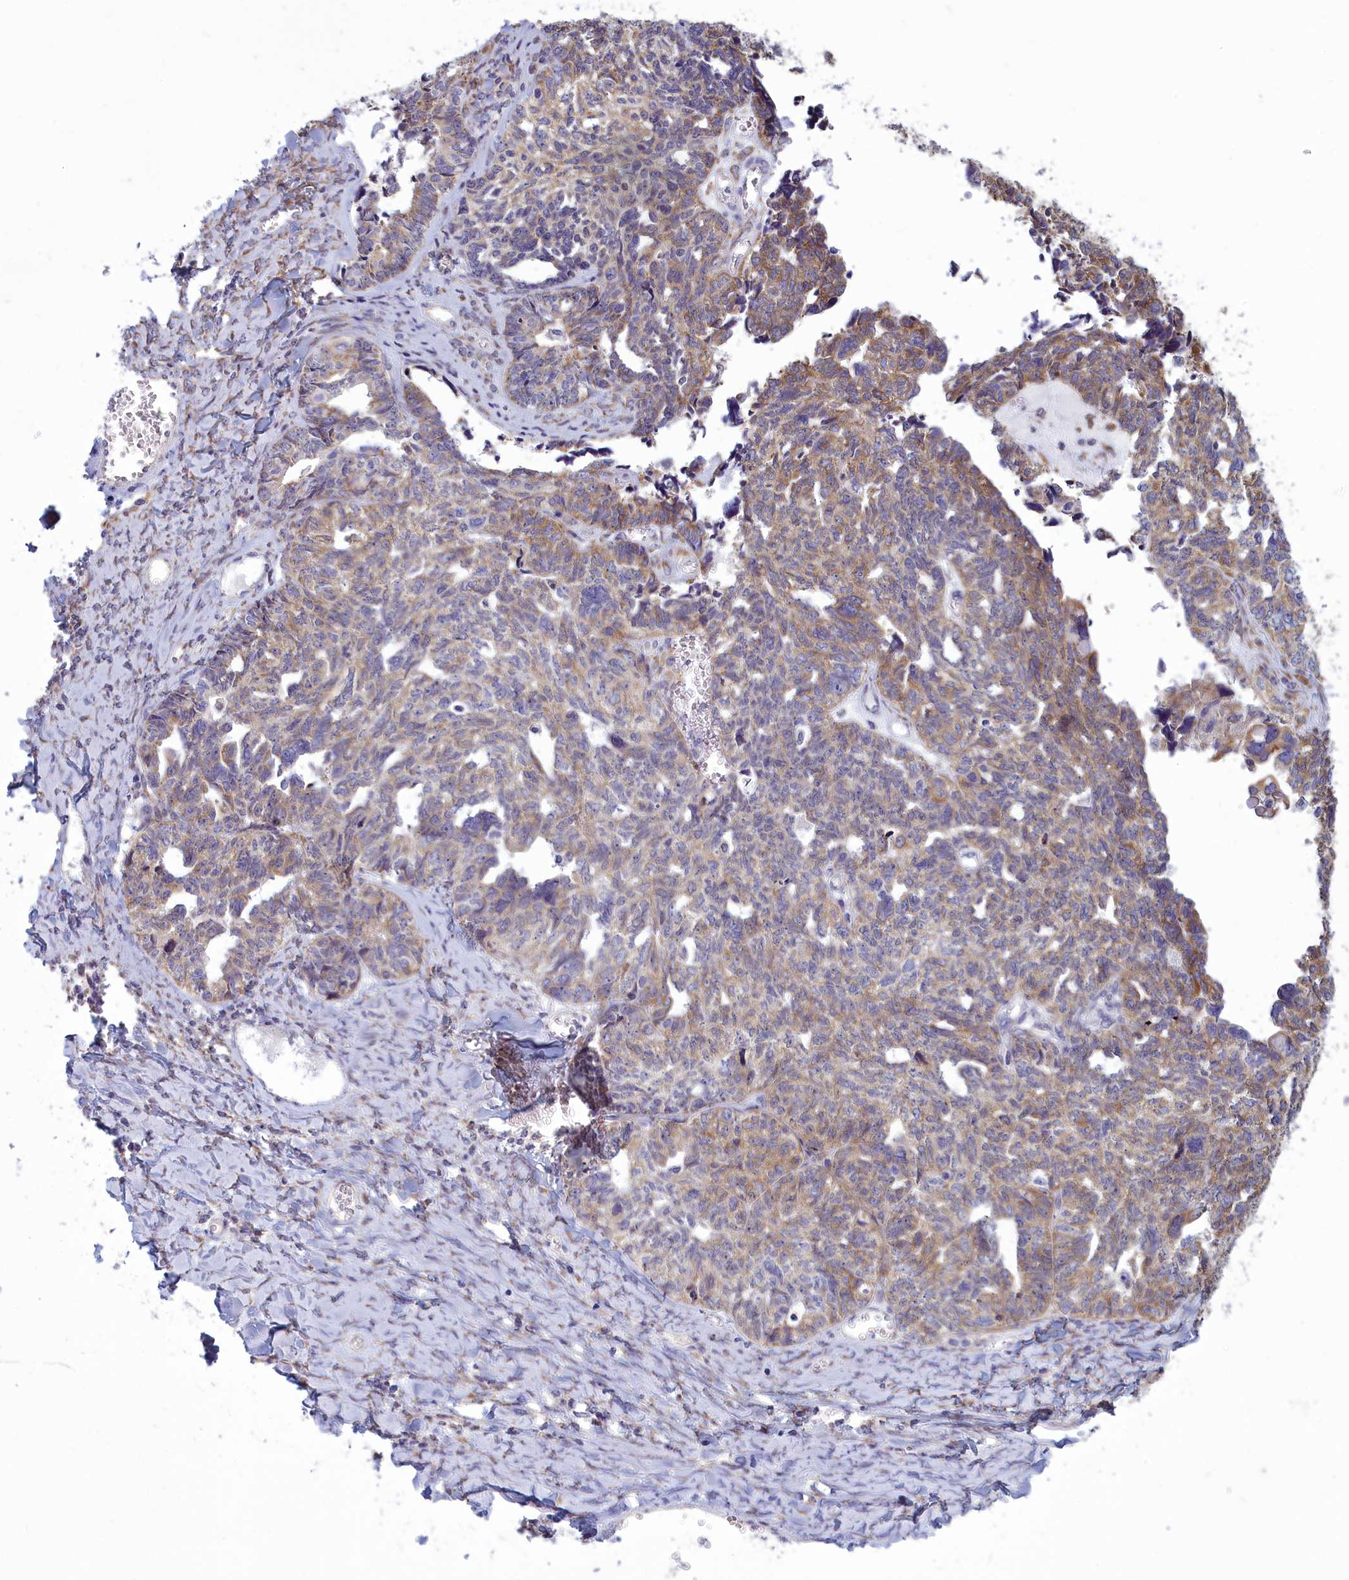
{"staining": {"intensity": "weak", "quantity": "25%-75%", "location": "cytoplasmic/membranous"}, "tissue": "ovarian cancer", "cell_type": "Tumor cells", "image_type": "cancer", "snomed": [{"axis": "morphology", "description": "Cystadenocarcinoma, serous, NOS"}, {"axis": "topography", "description": "Ovary"}], "caption": "Serous cystadenocarcinoma (ovarian) stained for a protein (brown) exhibits weak cytoplasmic/membranous positive positivity in about 25%-75% of tumor cells.", "gene": "CENATAC", "patient": {"sex": "female", "age": 79}}